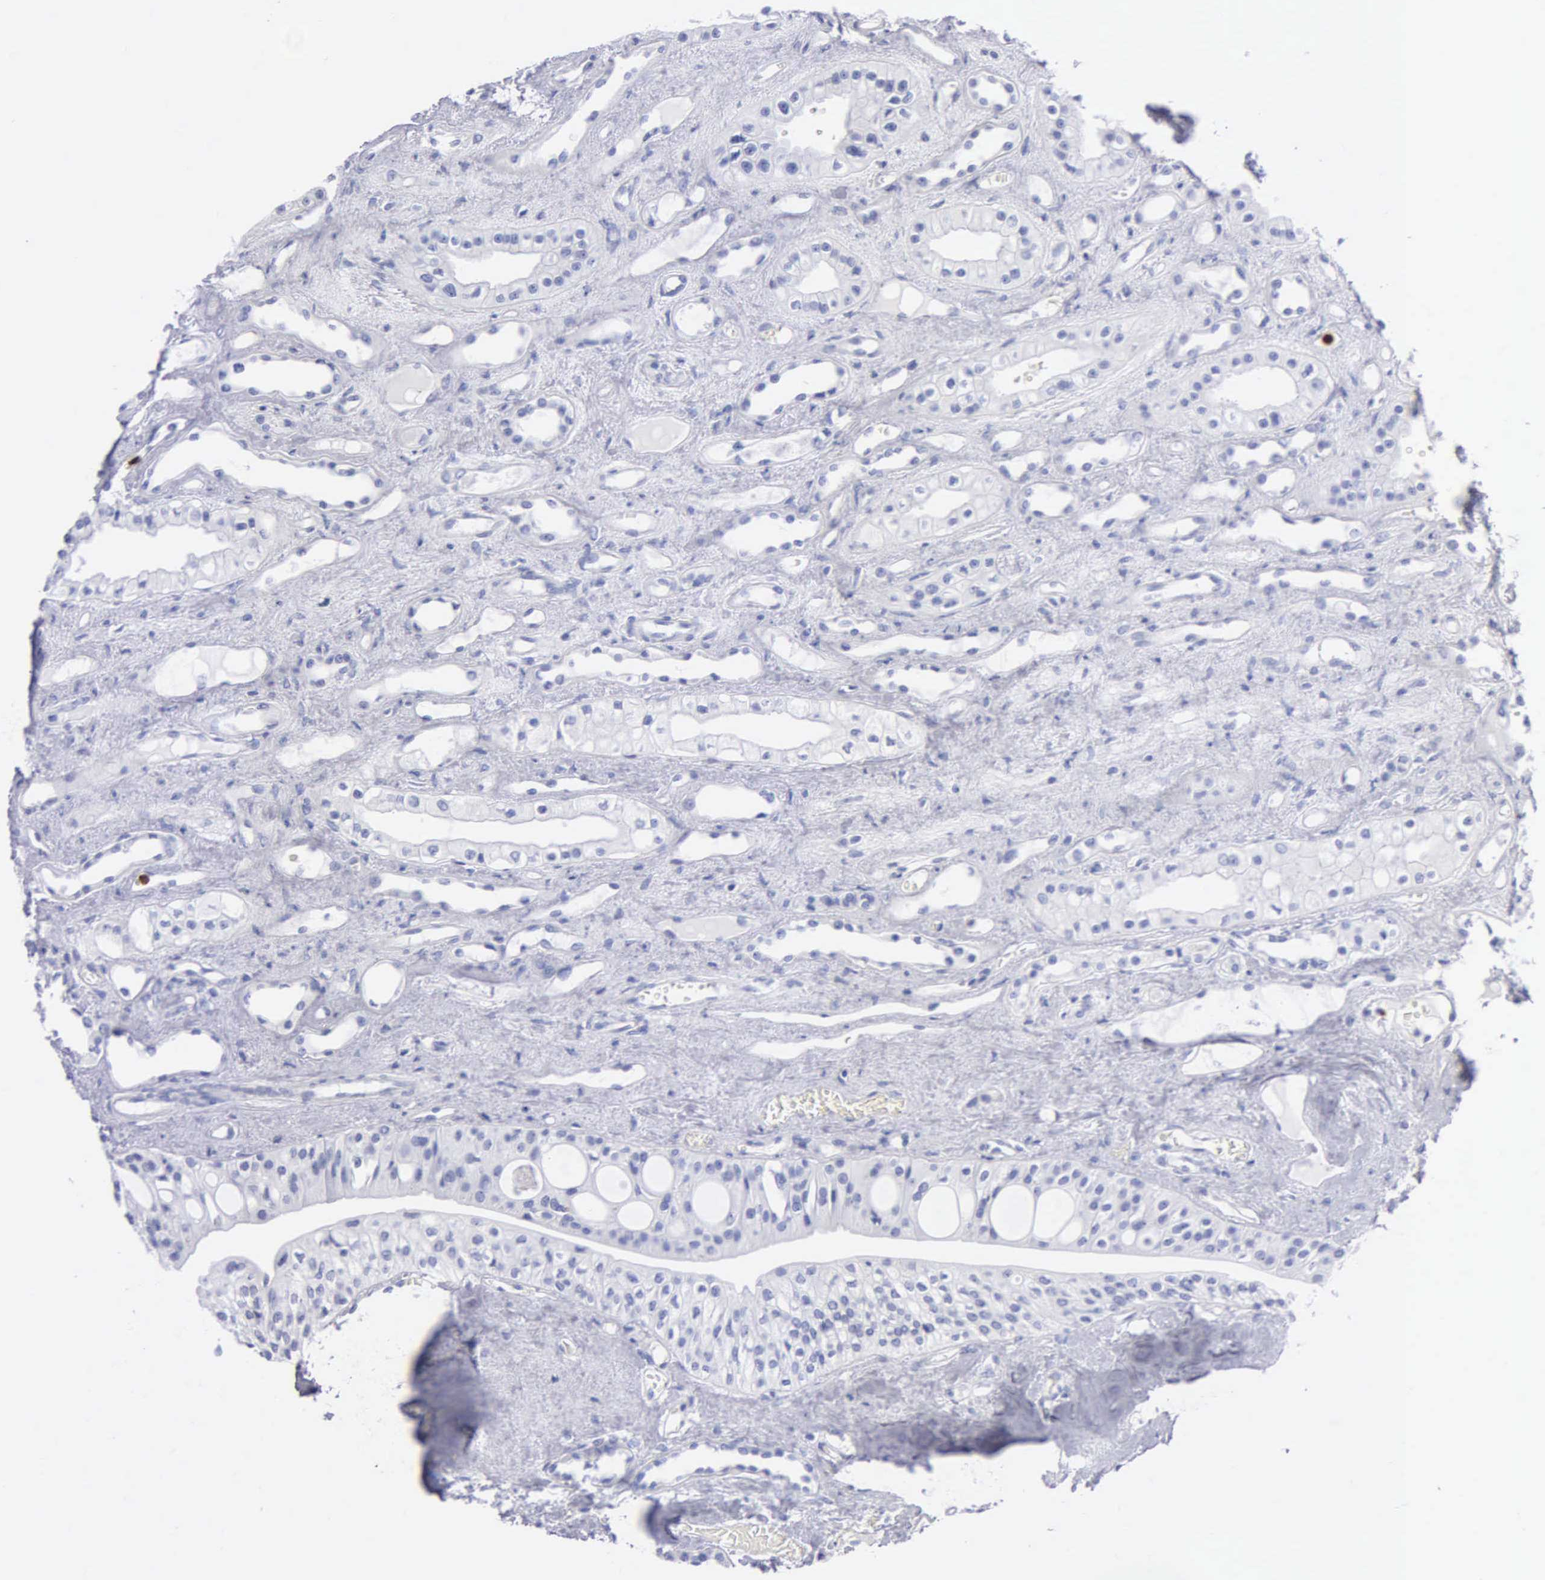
{"staining": {"intensity": "negative", "quantity": "none", "location": "none"}, "tissue": "urinary bladder", "cell_type": "Urothelial cells", "image_type": "normal", "snomed": [{"axis": "morphology", "description": "Normal tissue, NOS"}, {"axis": "topography", "description": "Kidney"}, {"axis": "topography", "description": "Urinary bladder"}], "caption": "This is an immunohistochemistry (IHC) image of unremarkable human urinary bladder. There is no positivity in urothelial cells.", "gene": "CTSG", "patient": {"sex": "male", "age": 67}}